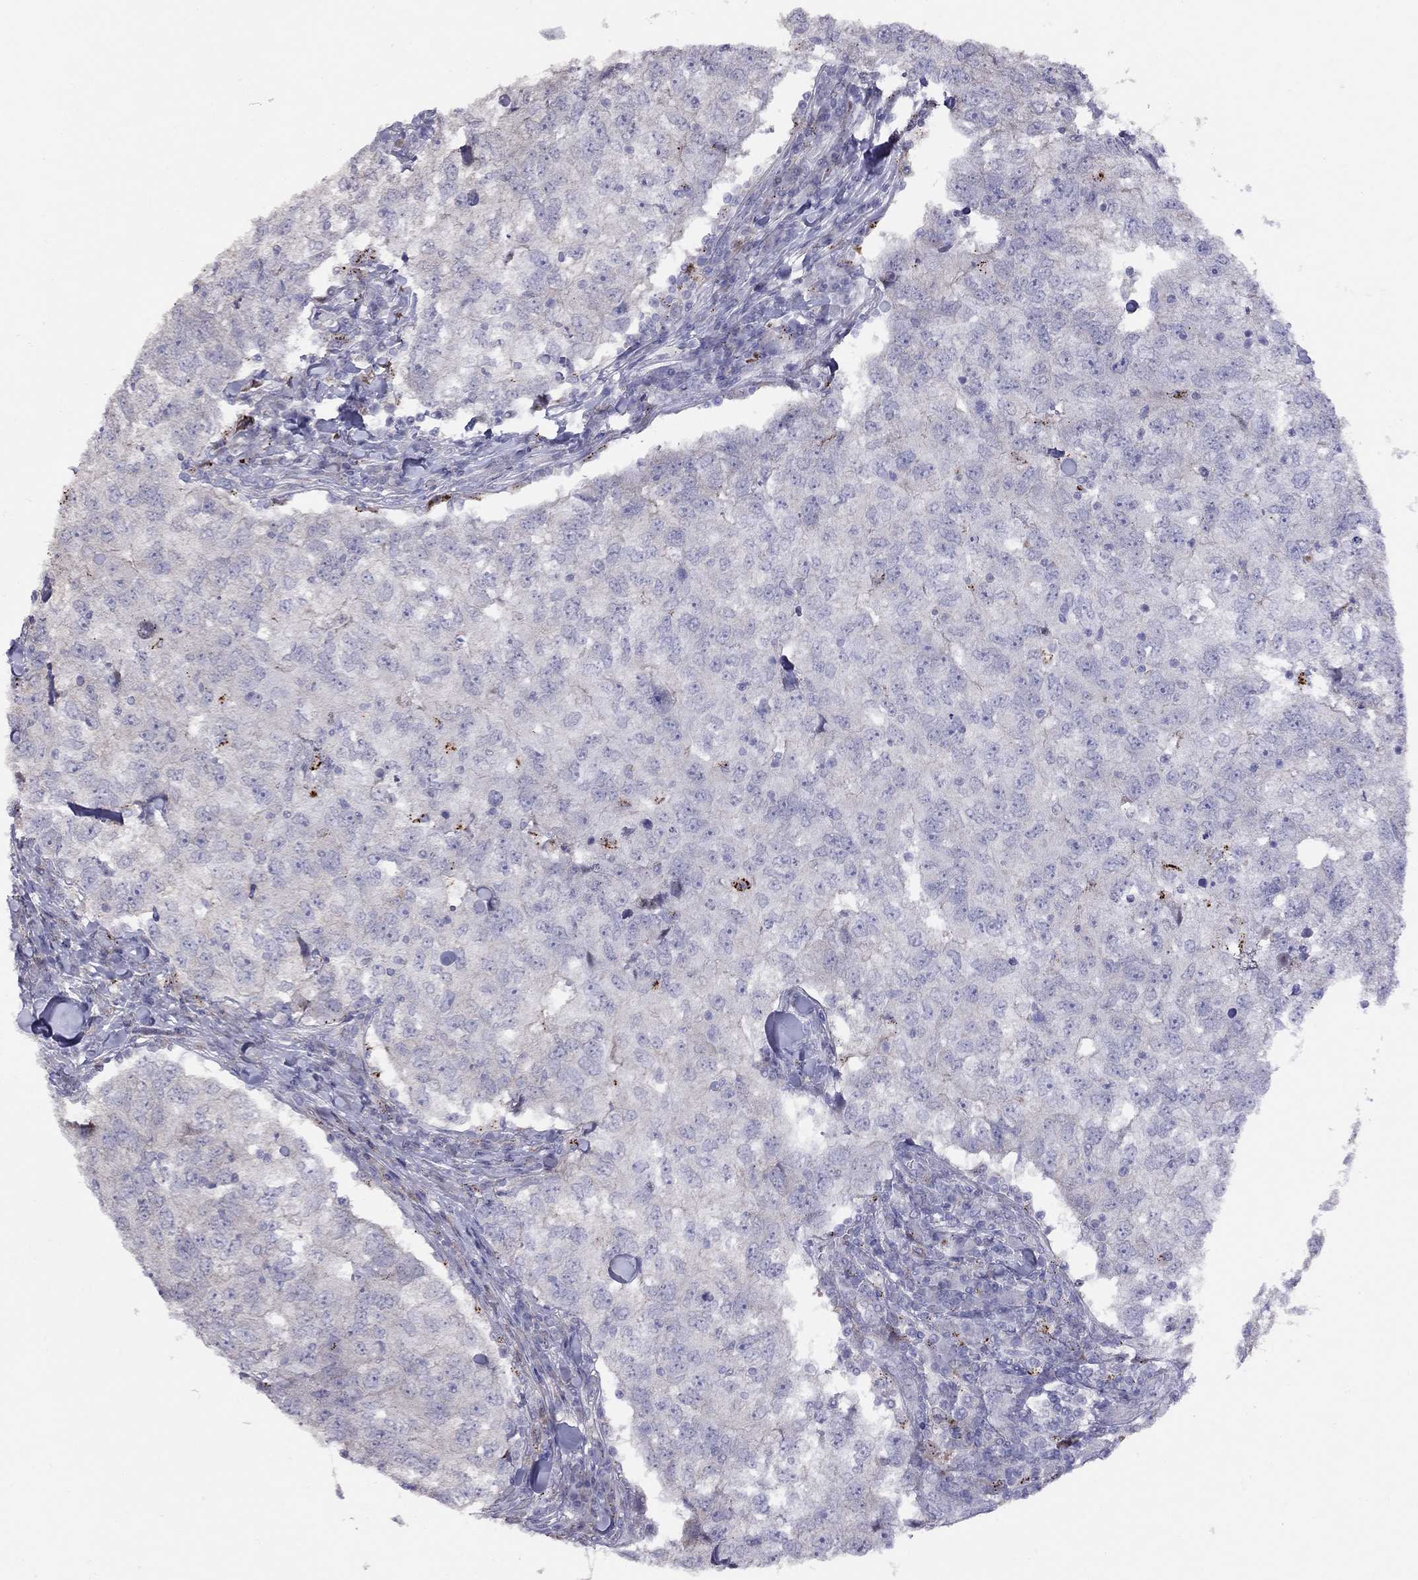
{"staining": {"intensity": "negative", "quantity": "none", "location": "none"}, "tissue": "breast cancer", "cell_type": "Tumor cells", "image_type": "cancer", "snomed": [{"axis": "morphology", "description": "Duct carcinoma"}, {"axis": "topography", "description": "Breast"}], "caption": "The histopathology image displays no significant positivity in tumor cells of infiltrating ductal carcinoma (breast).", "gene": "MAGEB4", "patient": {"sex": "female", "age": 30}}